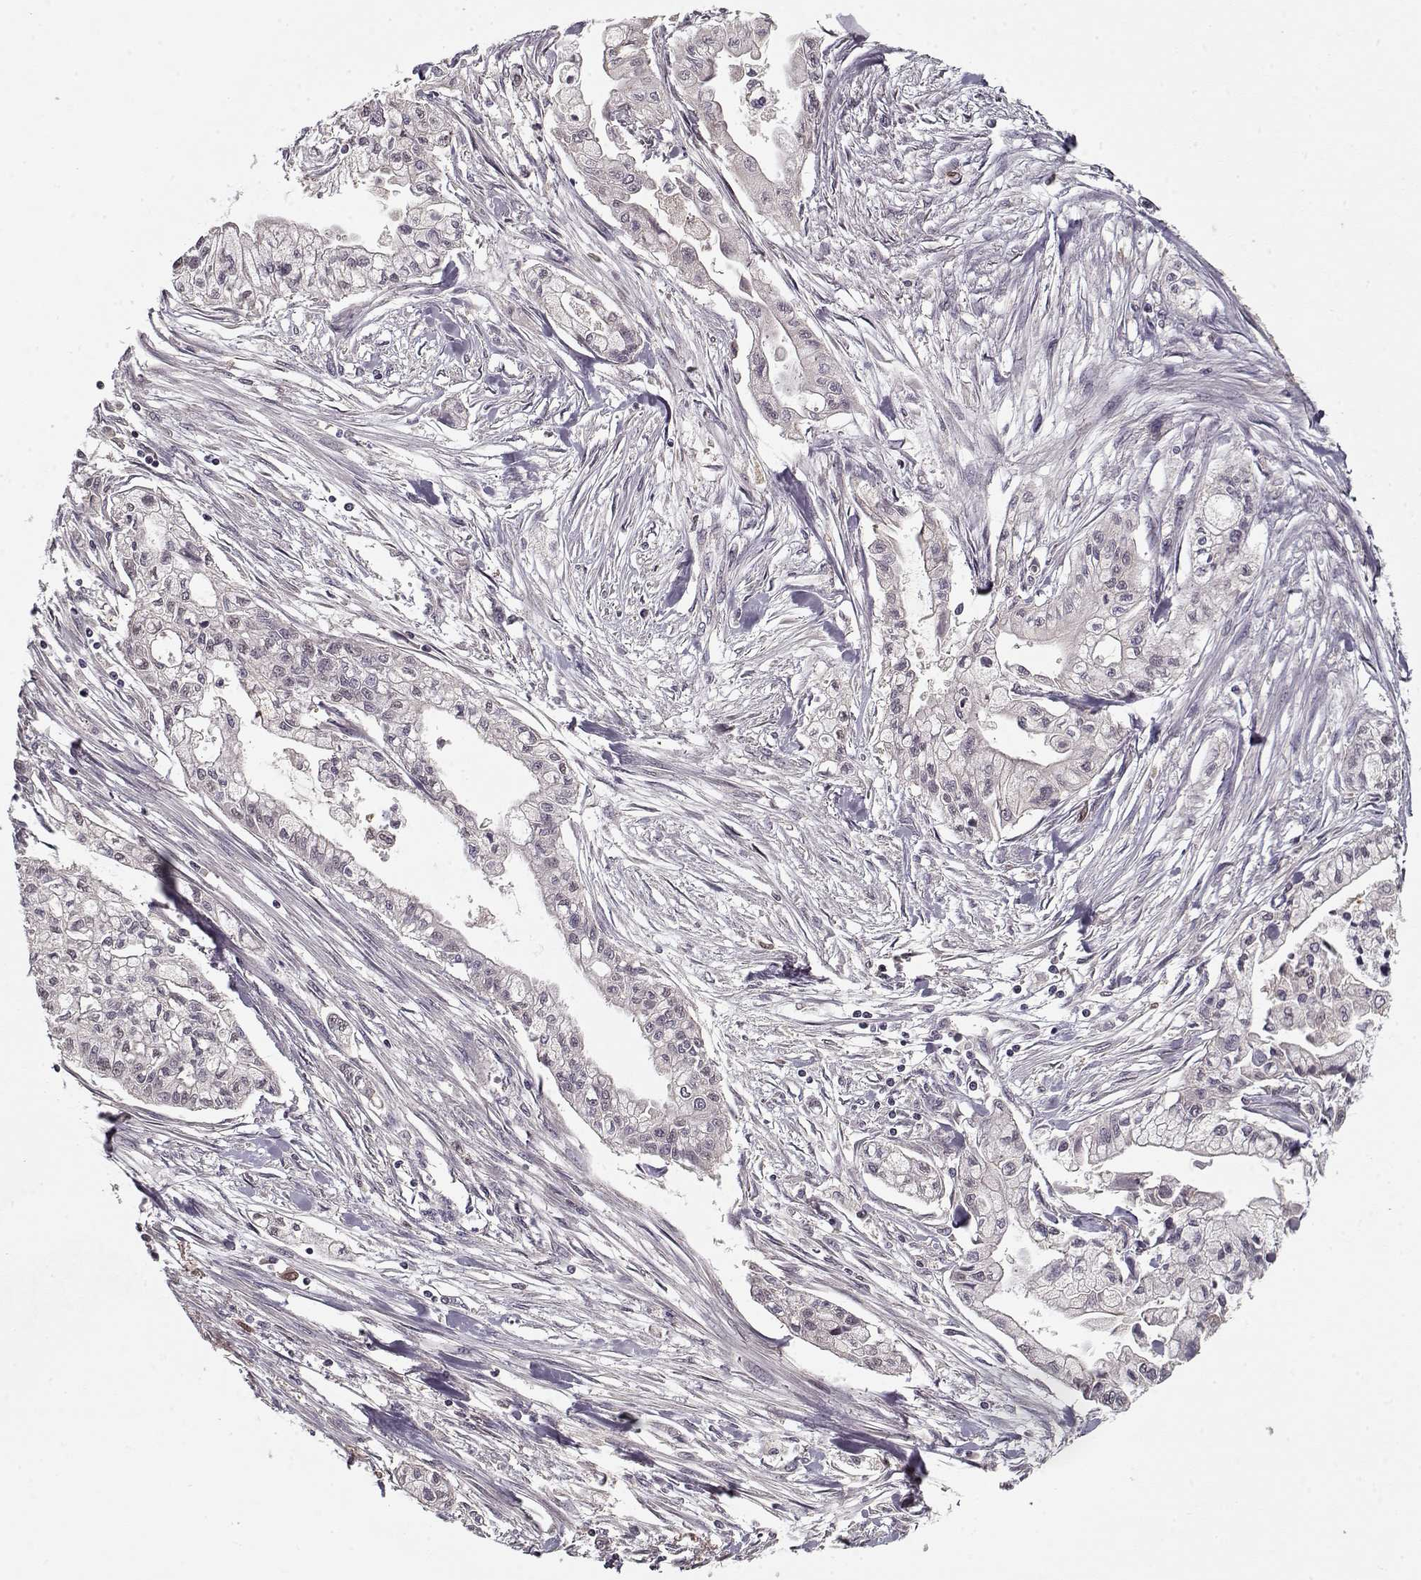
{"staining": {"intensity": "negative", "quantity": "none", "location": "none"}, "tissue": "pancreatic cancer", "cell_type": "Tumor cells", "image_type": "cancer", "snomed": [{"axis": "morphology", "description": "Adenocarcinoma, NOS"}, {"axis": "topography", "description": "Pancreas"}], "caption": "This is an immunohistochemistry photomicrograph of human pancreatic cancer (adenocarcinoma). There is no positivity in tumor cells.", "gene": "AFM", "patient": {"sex": "male", "age": 54}}